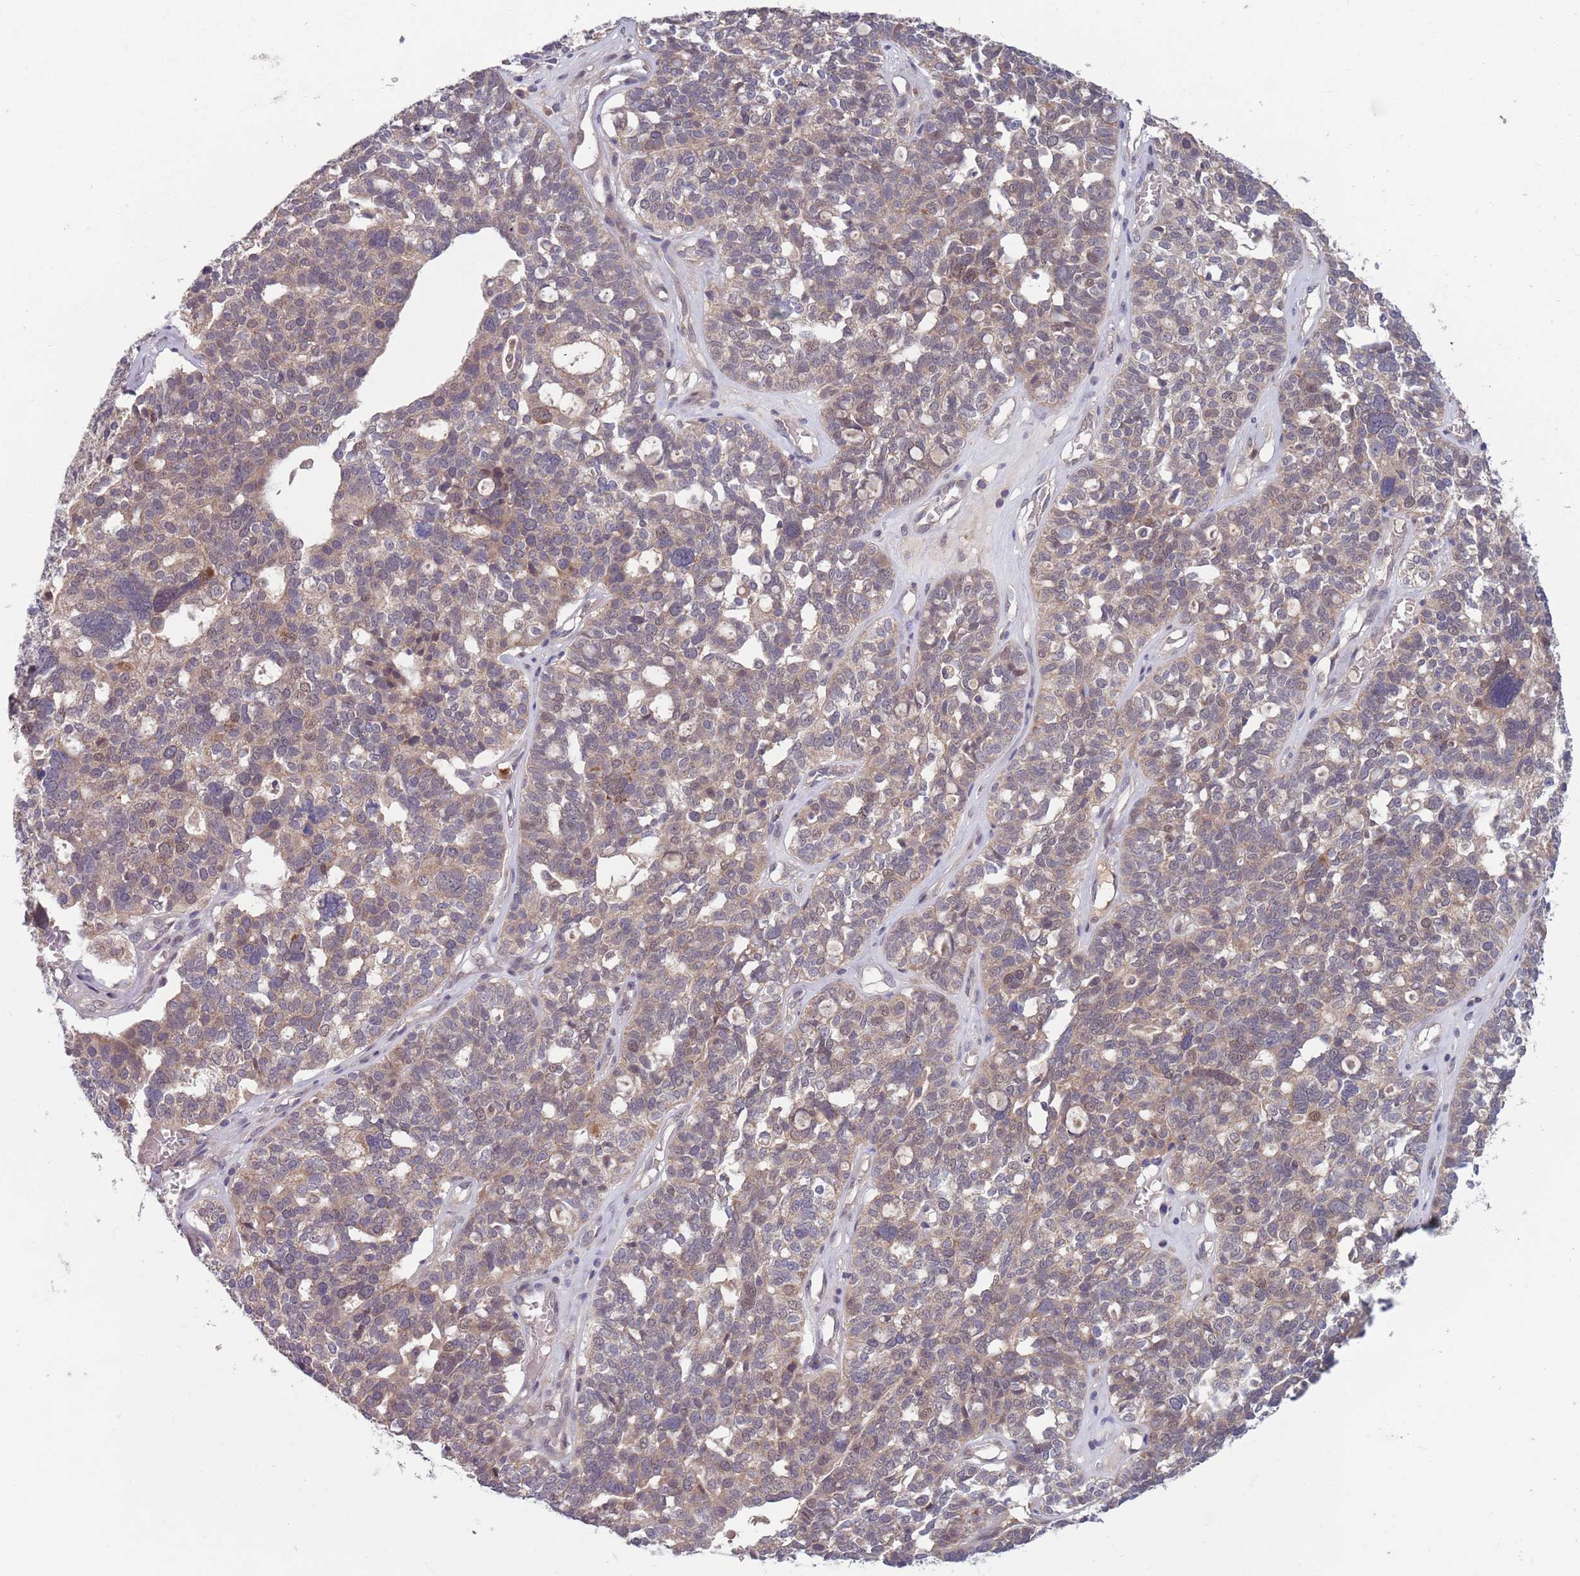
{"staining": {"intensity": "weak", "quantity": "25%-75%", "location": "cytoplasmic/membranous"}, "tissue": "ovarian cancer", "cell_type": "Tumor cells", "image_type": "cancer", "snomed": [{"axis": "morphology", "description": "Cystadenocarcinoma, serous, NOS"}, {"axis": "topography", "description": "Ovary"}], "caption": "This image demonstrates immunohistochemistry (IHC) staining of human ovarian serous cystadenocarcinoma, with low weak cytoplasmic/membranous expression in approximately 25%-75% of tumor cells.", "gene": "TYW1", "patient": {"sex": "female", "age": 59}}